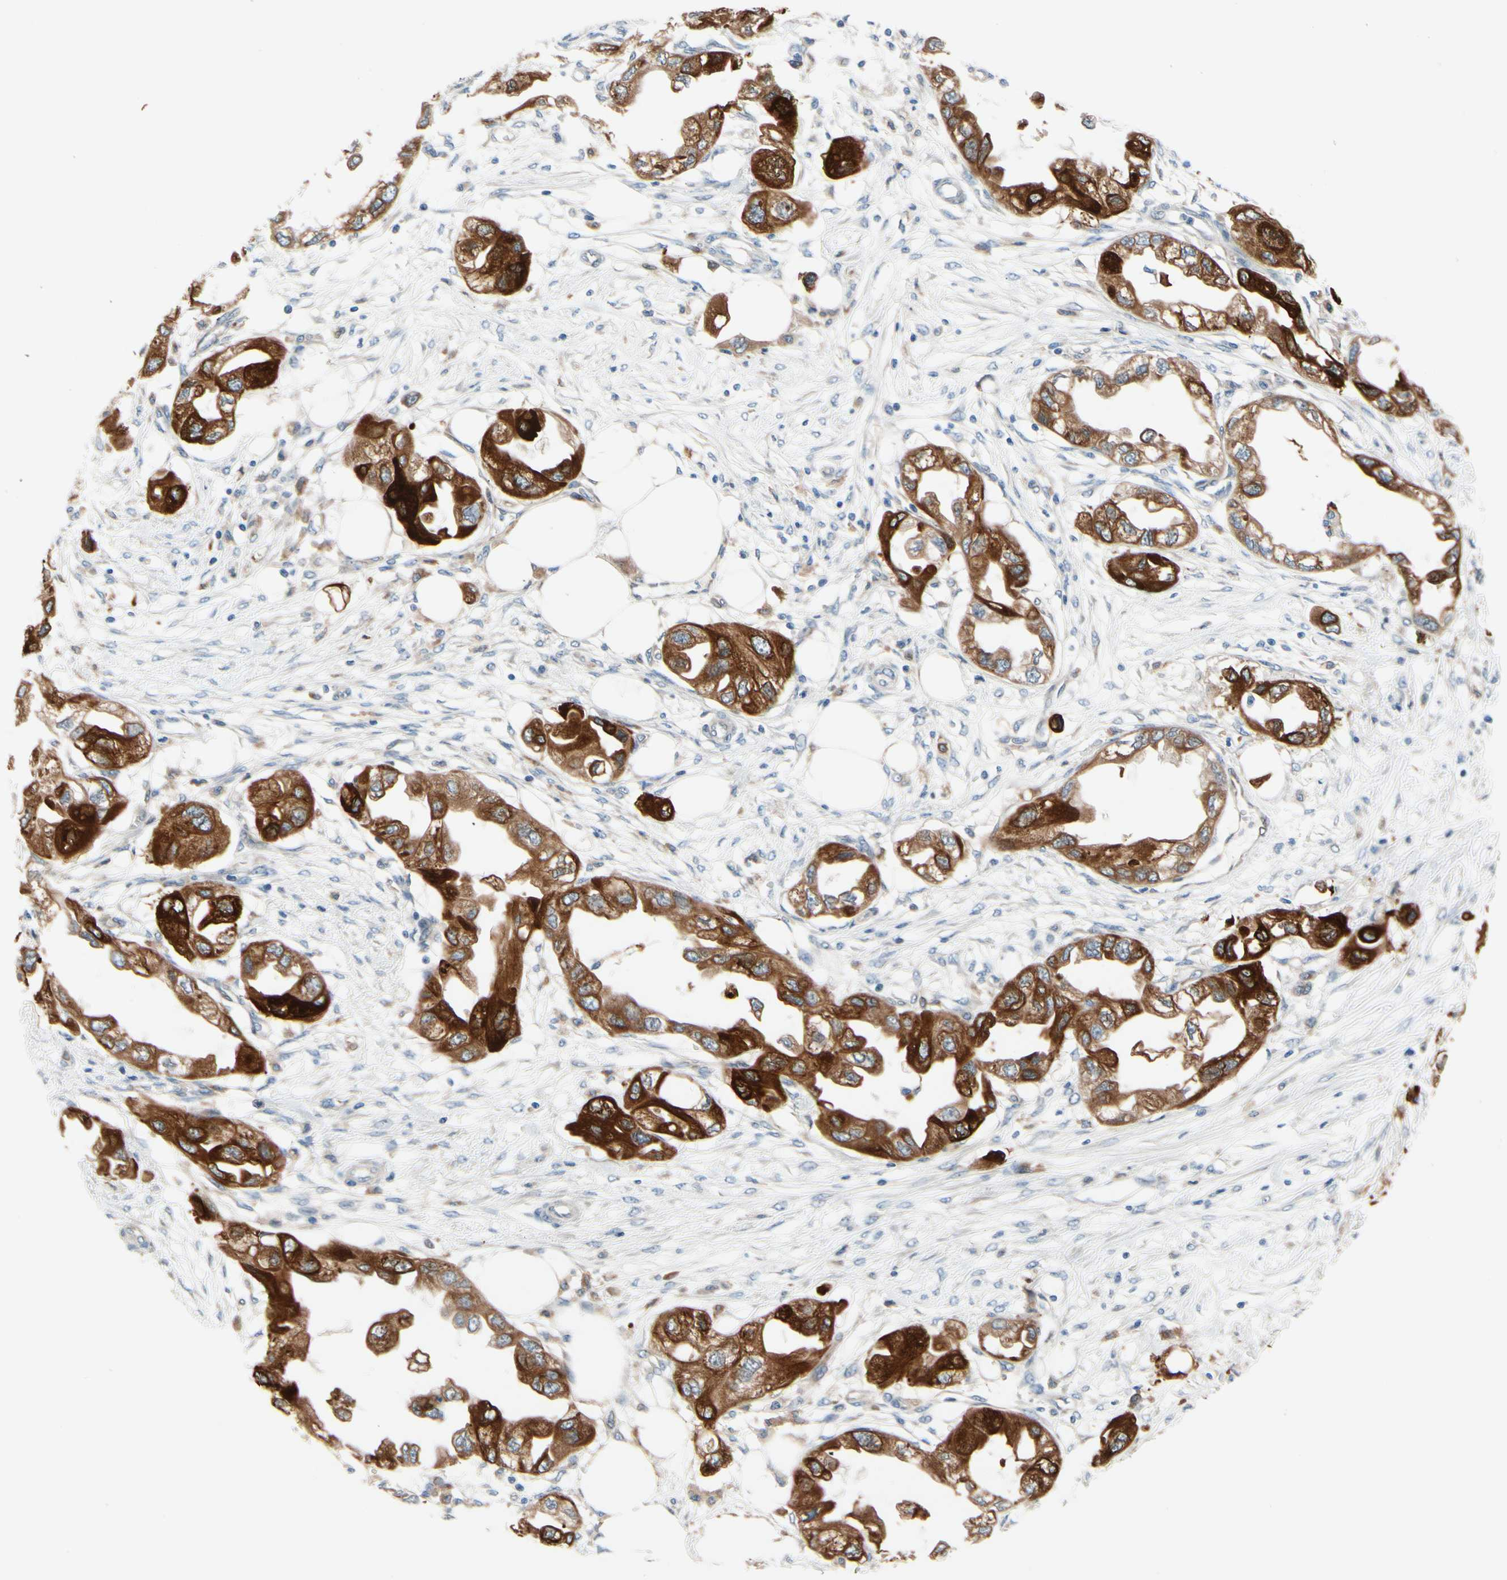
{"staining": {"intensity": "strong", "quantity": ">75%", "location": "cytoplasmic/membranous"}, "tissue": "endometrial cancer", "cell_type": "Tumor cells", "image_type": "cancer", "snomed": [{"axis": "morphology", "description": "Adenocarcinoma, NOS"}, {"axis": "topography", "description": "Endometrium"}], "caption": "Endometrial adenocarcinoma stained with a brown dye displays strong cytoplasmic/membranous positive positivity in approximately >75% of tumor cells.", "gene": "PRXL2A", "patient": {"sex": "female", "age": 67}}